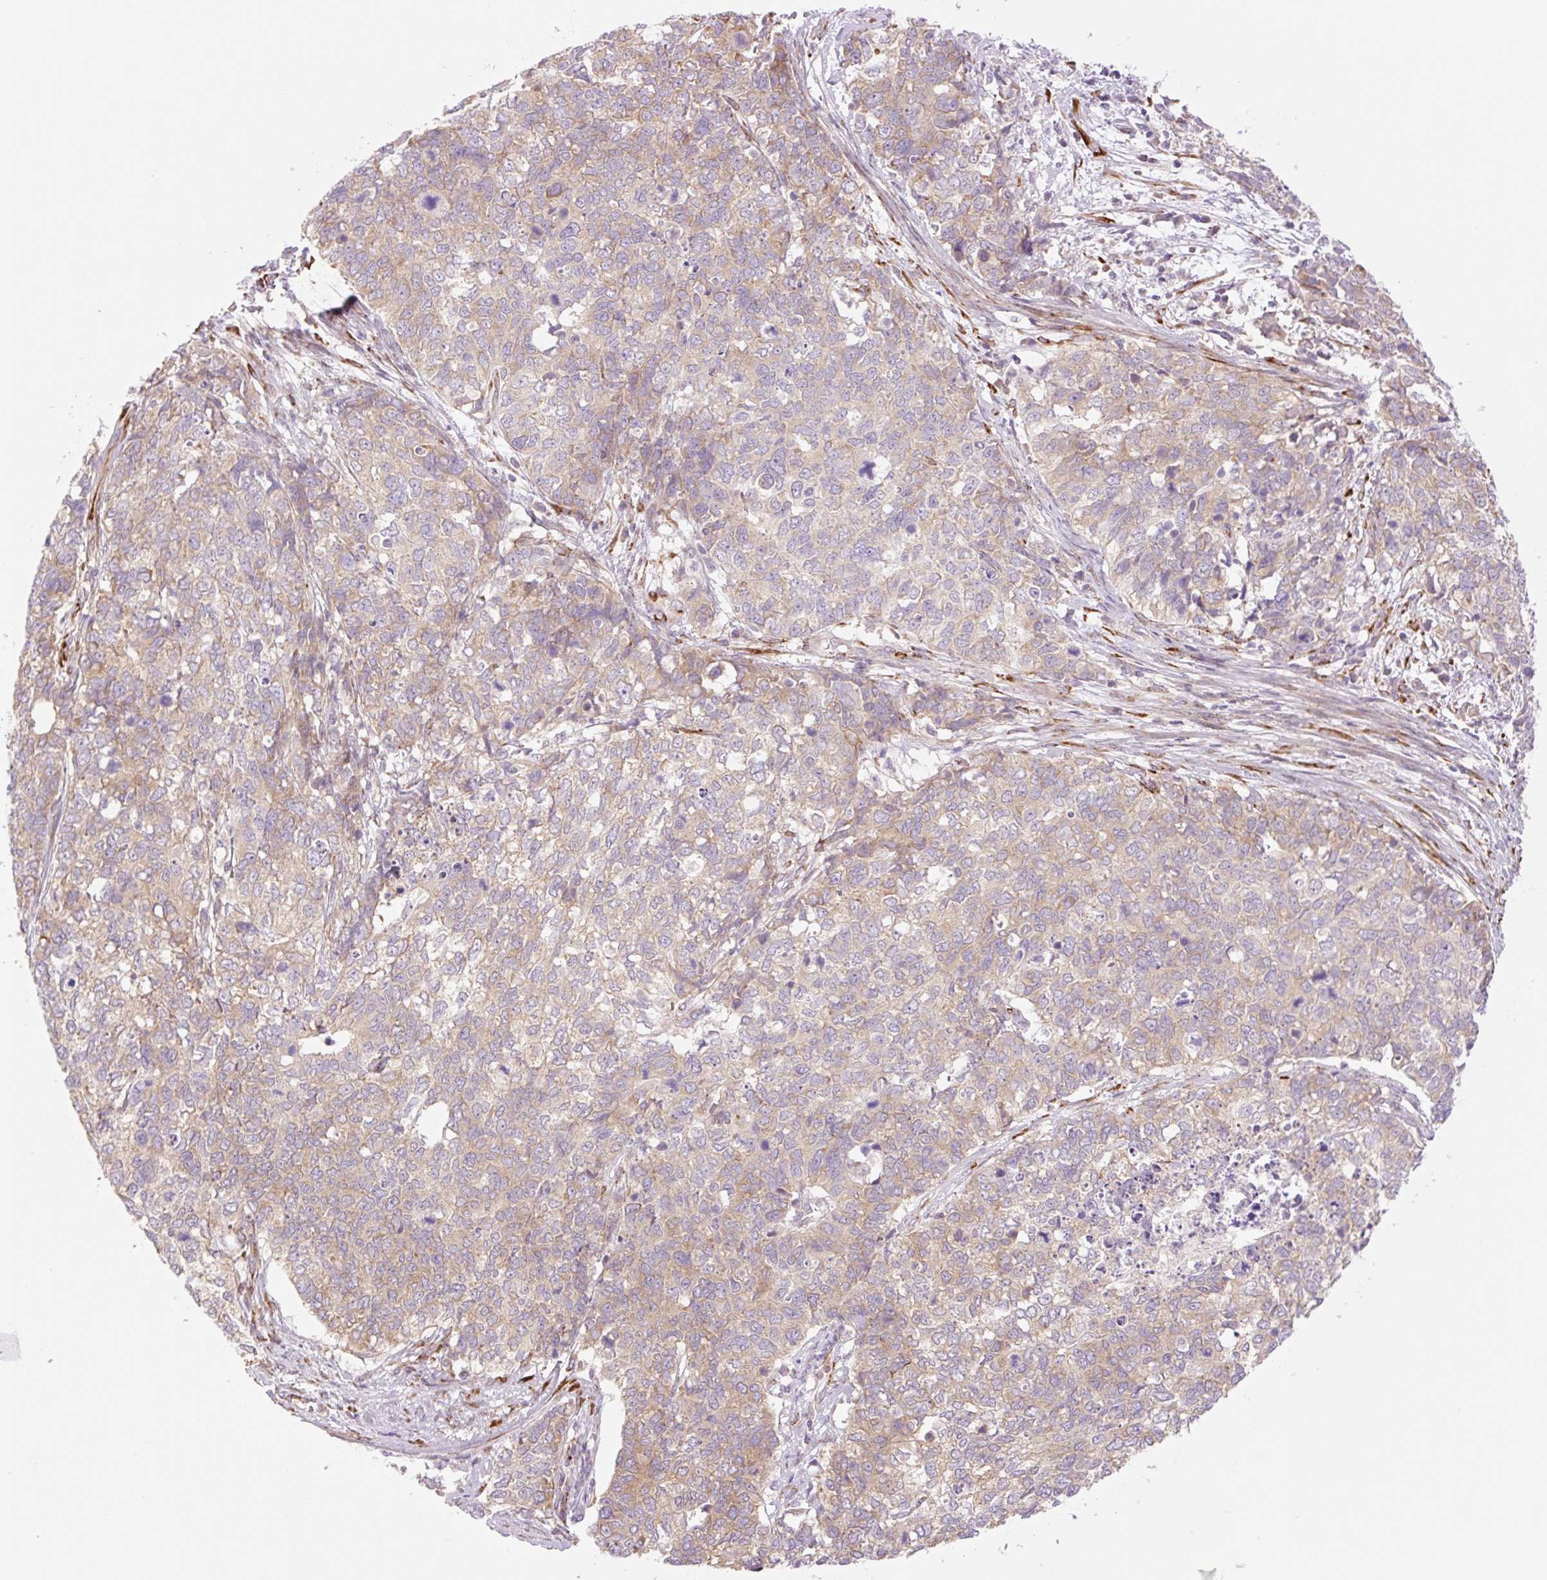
{"staining": {"intensity": "moderate", "quantity": "25%-75%", "location": "cytoplasmic/membranous"}, "tissue": "cervical cancer", "cell_type": "Tumor cells", "image_type": "cancer", "snomed": [{"axis": "morphology", "description": "Squamous cell carcinoma, NOS"}, {"axis": "topography", "description": "Cervix"}], "caption": "Cervical cancer tissue displays moderate cytoplasmic/membranous positivity in about 25%-75% of tumor cells, visualized by immunohistochemistry. The staining was performed using DAB (3,3'-diaminobenzidine) to visualize the protein expression in brown, while the nuclei were stained in blue with hematoxylin (Magnification: 20x).", "gene": "COL5A1", "patient": {"sex": "female", "age": 63}}